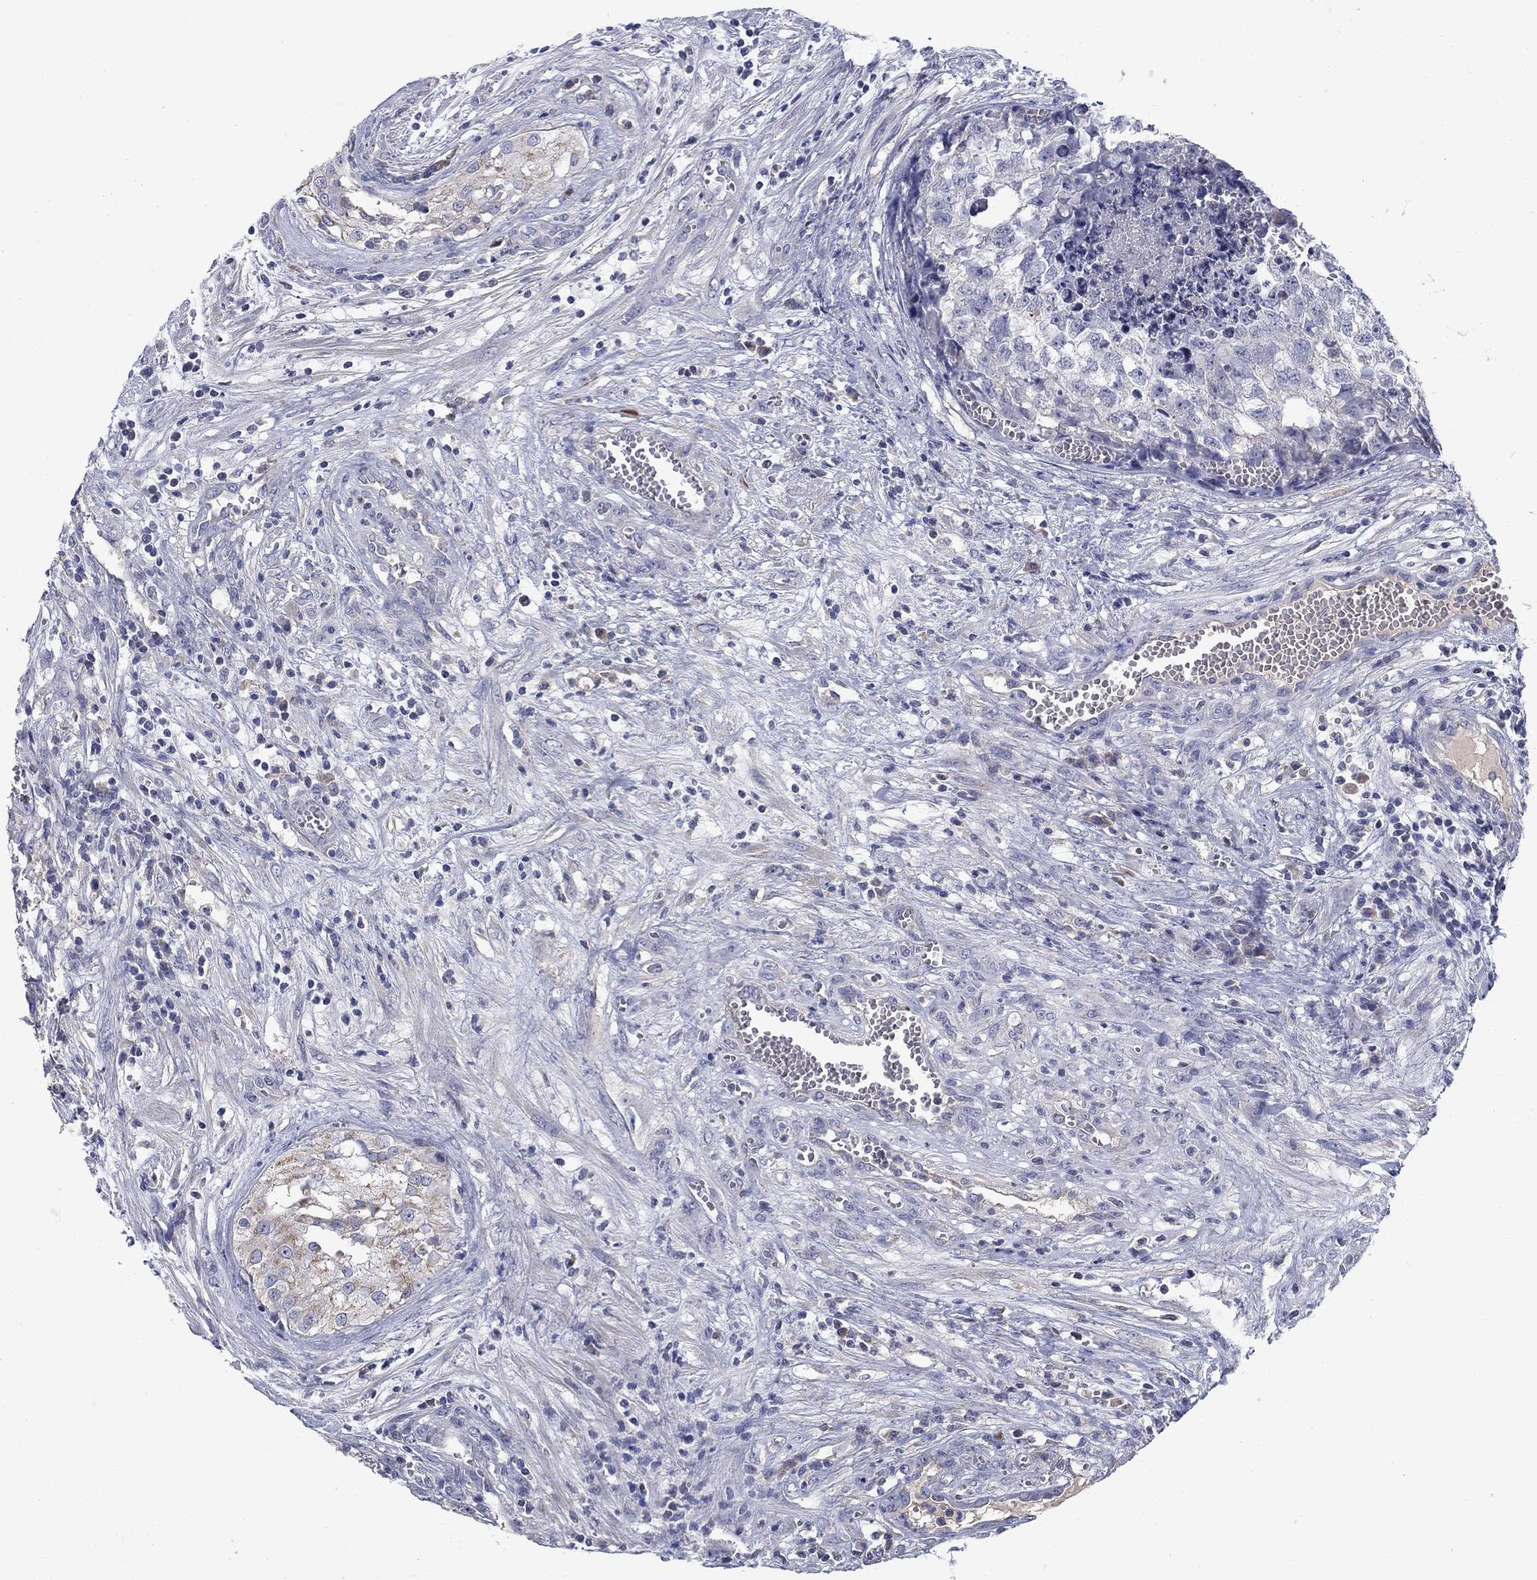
{"staining": {"intensity": "negative", "quantity": "none", "location": "none"}, "tissue": "testis cancer", "cell_type": "Tumor cells", "image_type": "cancer", "snomed": [{"axis": "morphology", "description": "Seminoma, NOS"}, {"axis": "morphology", "description": "Carcinoma, Embryonal, NOS"}, {"axis": "topography", "description": "Testis"}], "caption": "Photomicrograph shows no significant protein staining in tumor cells of testis seminoma.", "gene": "FRK", "patient": {"sex": "male", "age": 22}}